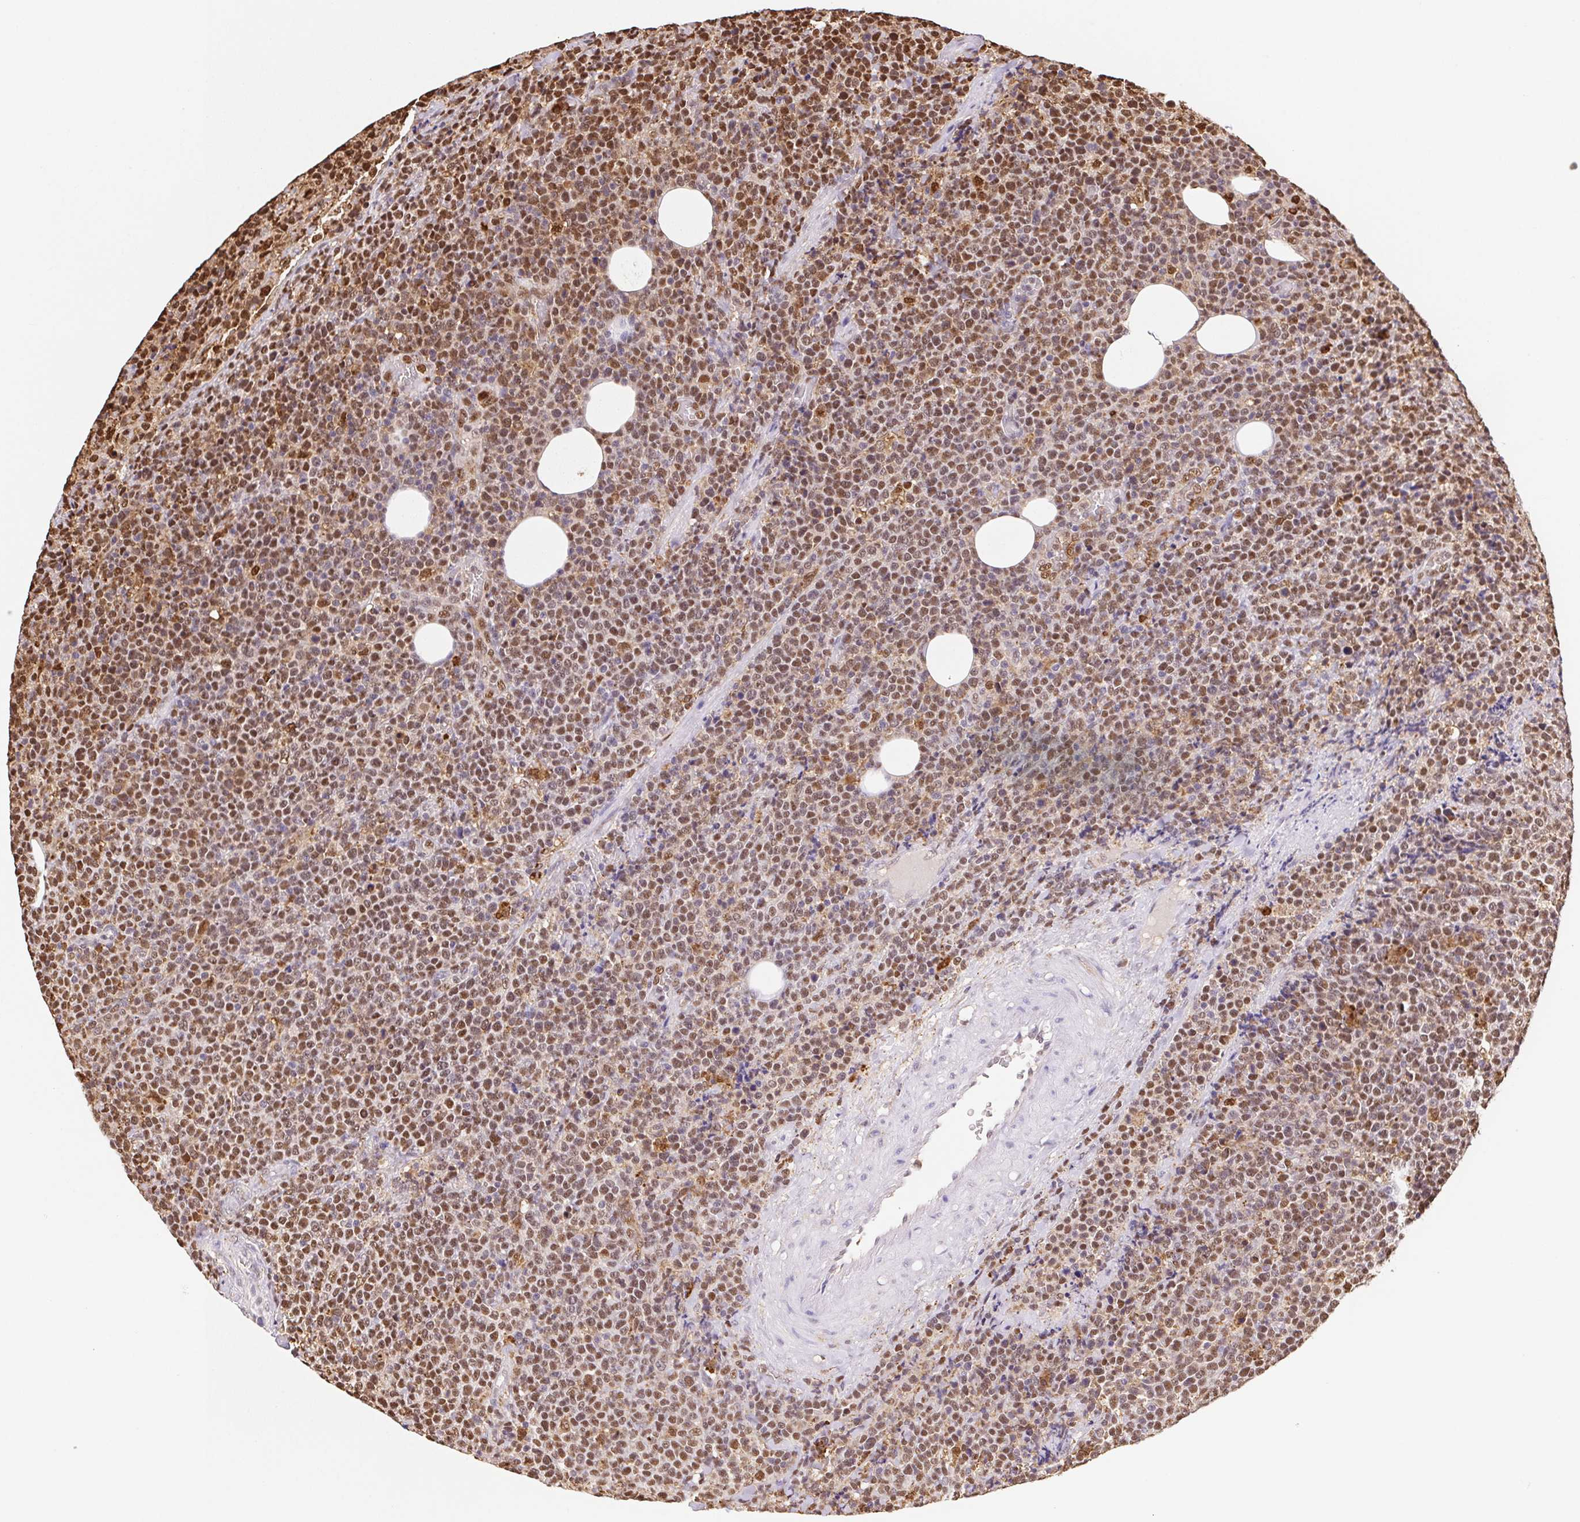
{"staining": {"intensity": "moderate", "quantity": ">75%", "location": "nuclear"}, "tissue": "lymphoma", "cell_type": "Tumor cells", "image_type": "cancer", "snomed": [{"axis": "morphology", "description": "Malignant lymphoma, non-Hodgkin's type, High grade"}, {"axis": "topography", "description": "Lymph node"}], "caption": "High-power microscopy captured an IHC micrograph of lymphoma, revealing moderate nuclear expression in approximately >75% of tumor cells.", "gene": "SET", "patient": {"sex": "male", "age": 61}}